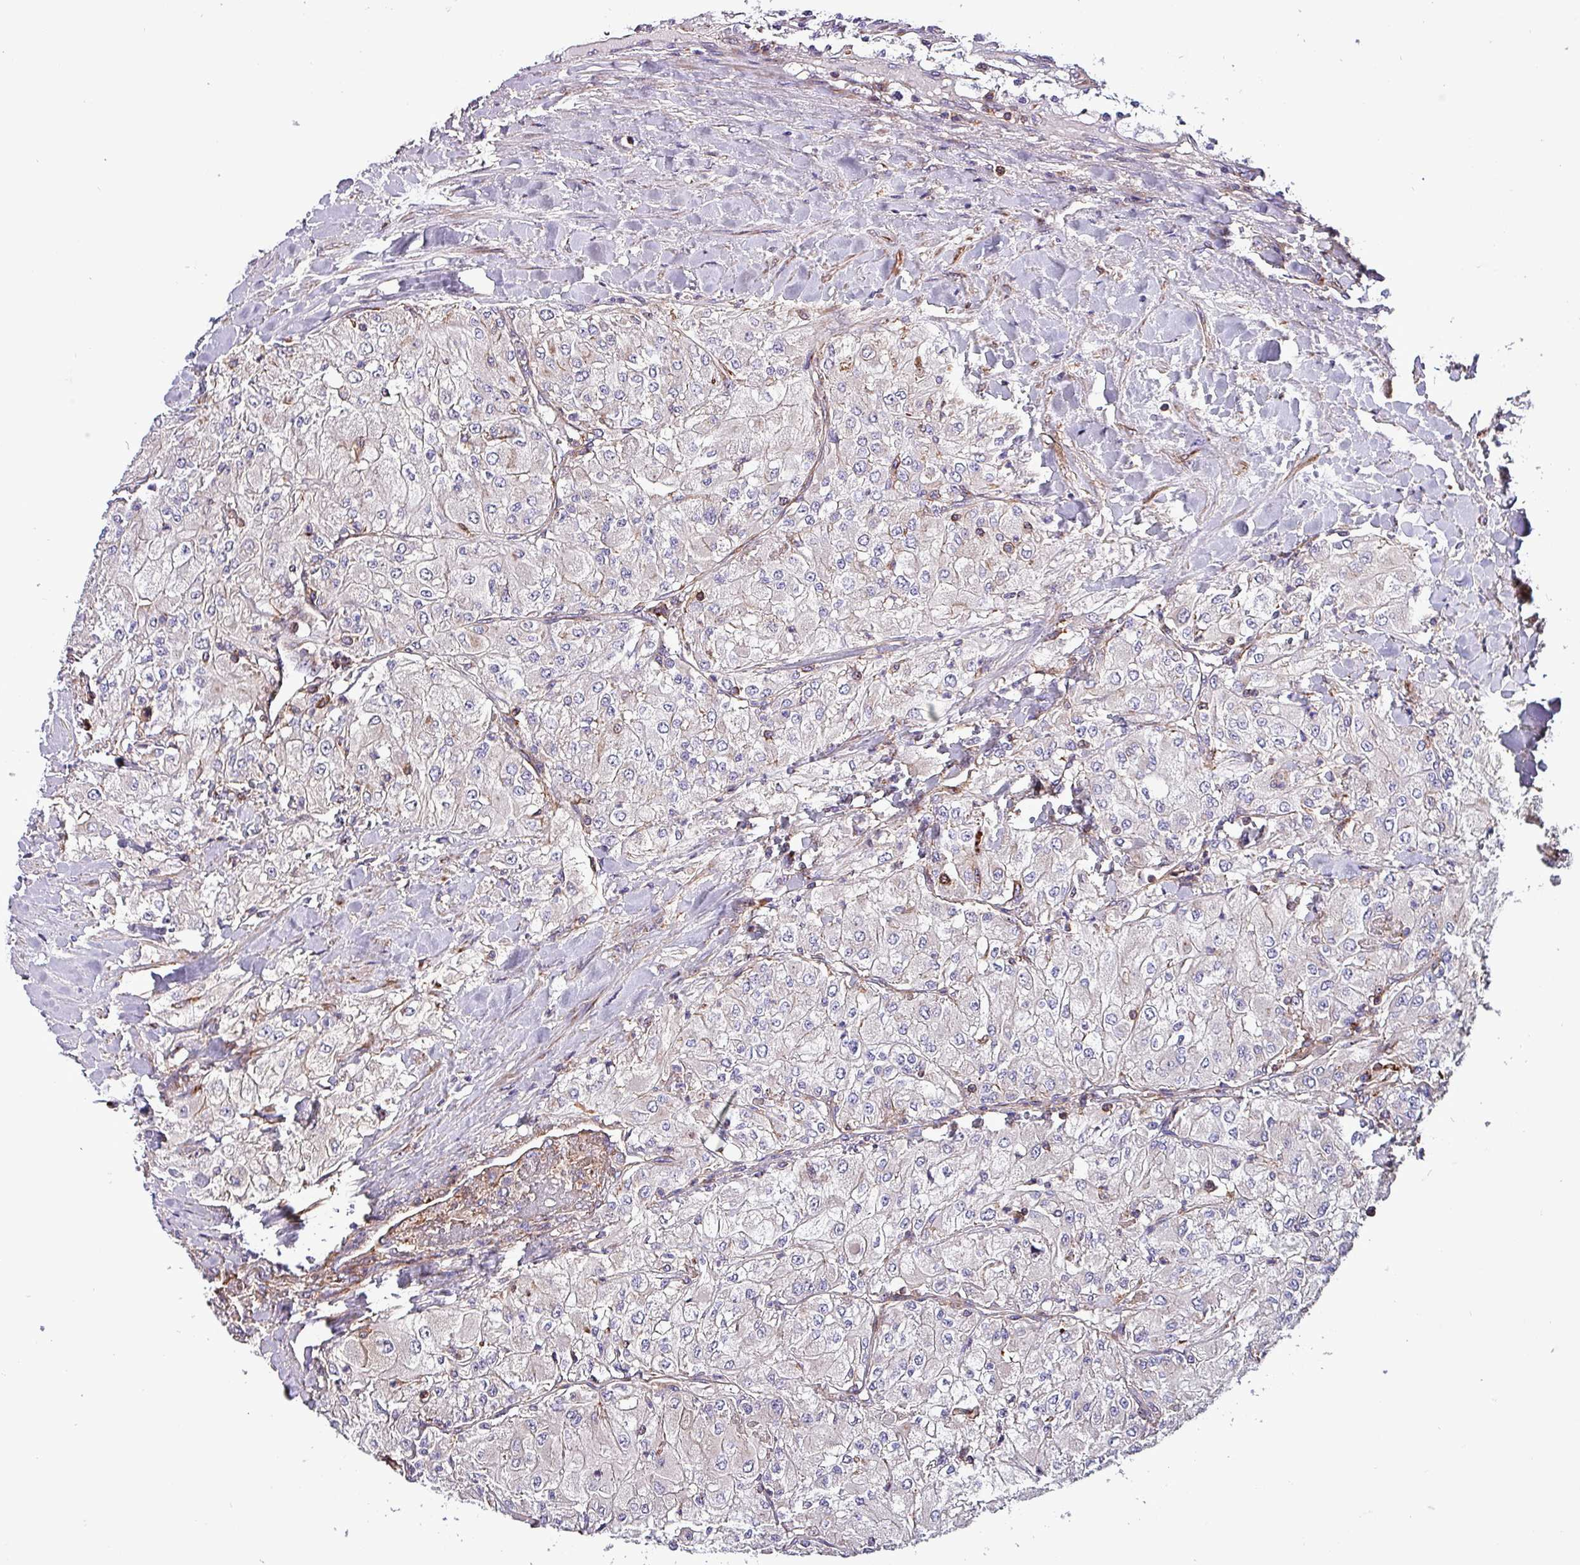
{"staining": {"intensity": "negative", "quantity": "none", "location": "none"}, "tissue": "renal cancer", "cell_type": "Tumor cells", "image_type": "cancer", "snomed": [{"axis": "morphology", "description": "Adenocarcinoma, NOS"}, {"axis": "topography", "description": "Kidney"}], "caption": "Tumor cells show no significant staining in renal cancer.", "gene": "VAMP4", "patient": {"sex": "male", "age": 80}}